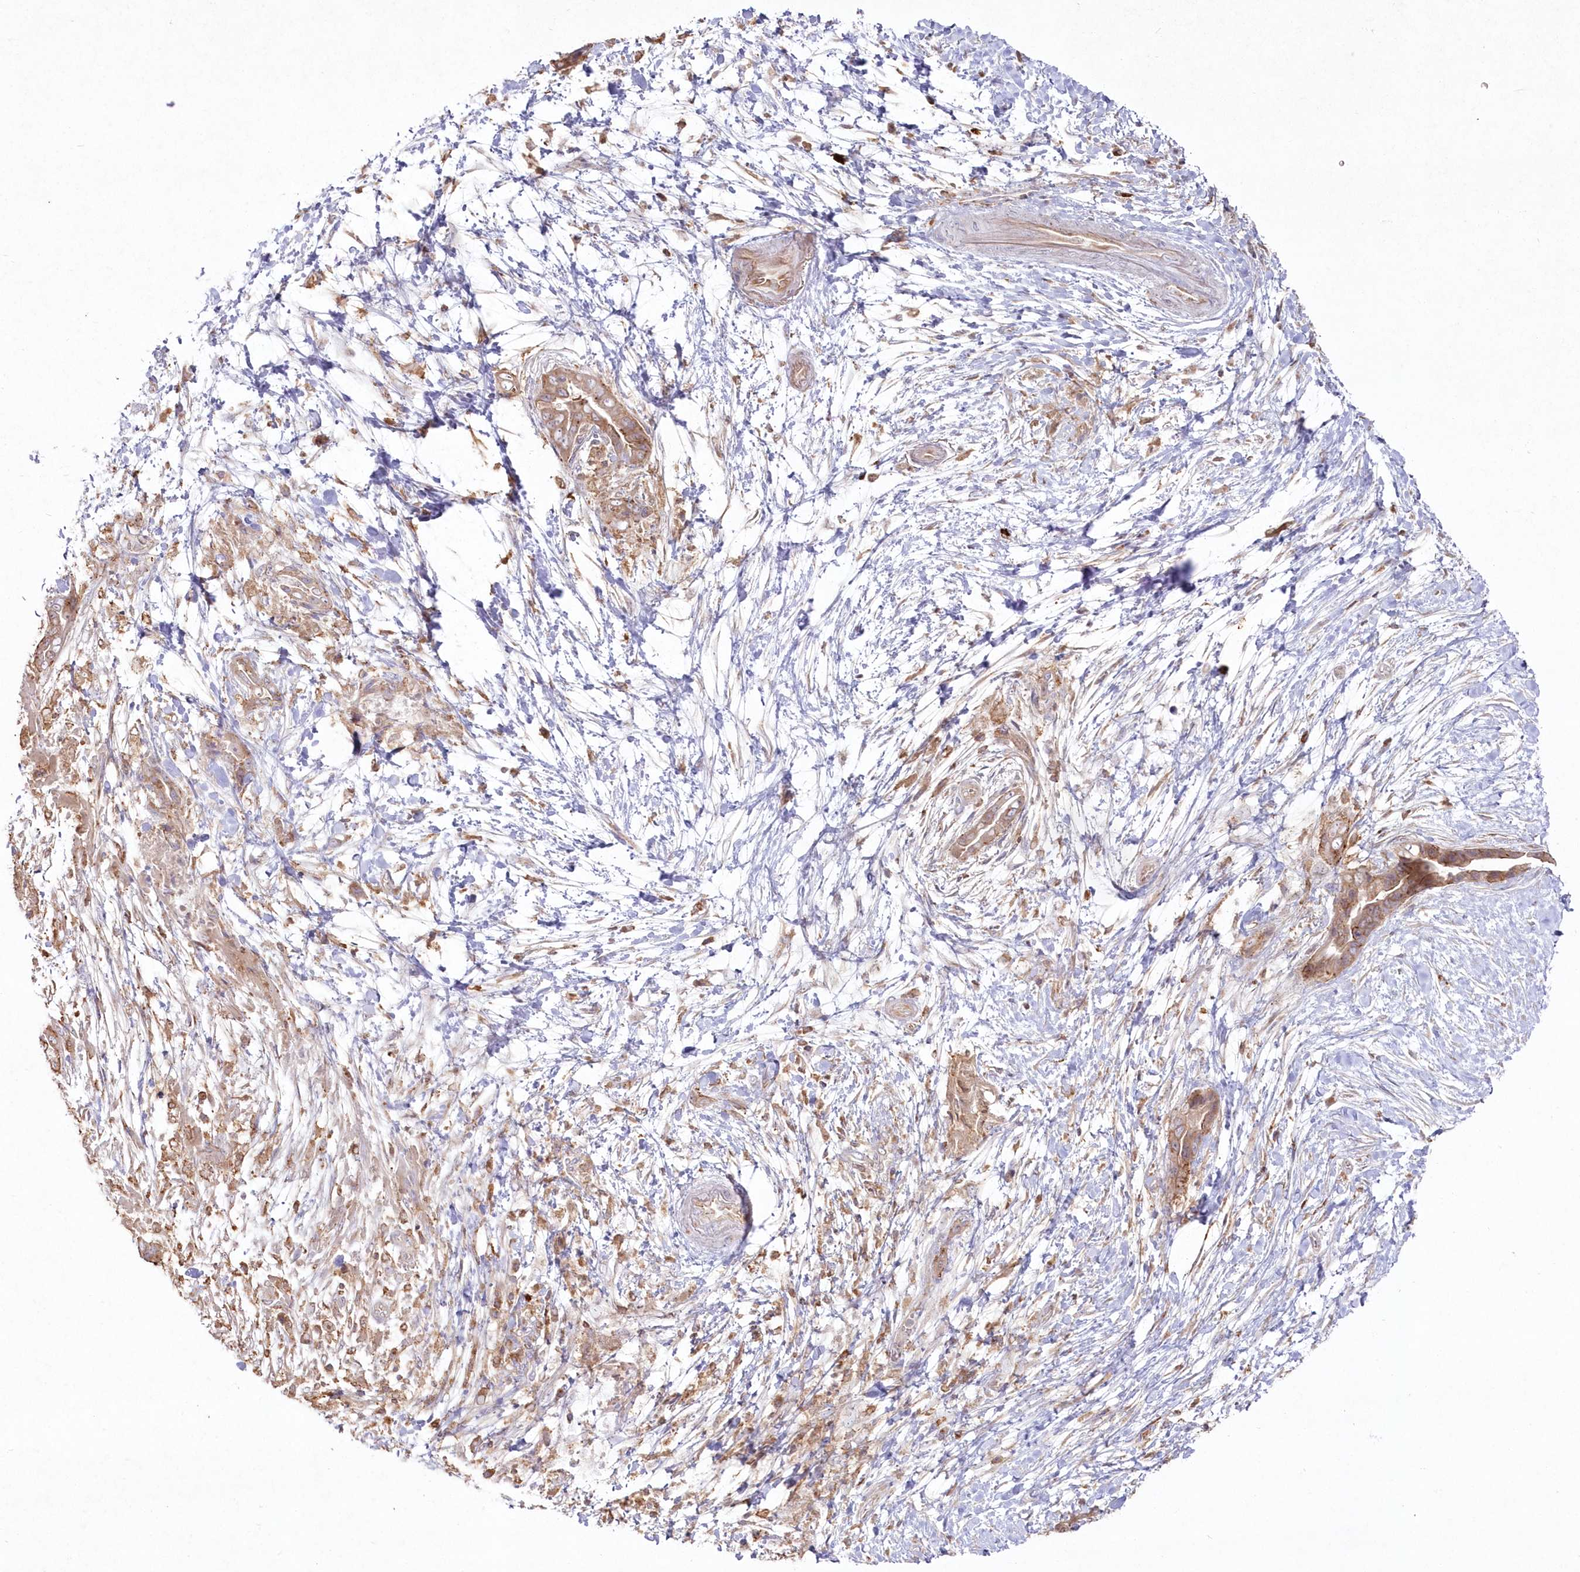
{"staining": {"intensity": "moderate", "quantity": ">75%", "location": "cytoplasmic/membranous"}, "tissue": "pancreatic cancer", "cell_type": "Tumor cells", "image_type": "cancer", "snomed": [{"axis": "morphology", "description": "Adenocarcinoma, NOS"}, {"axis": "topography", "description": "Pancreas"}], "caption": "Immunohistochemical staining of human pancreatic adenocarcinoma shows moderate cytoplasmic/membranous protein expression in approximately >75% of tumor cells.", "gene": "ARSB", "patient": {"sex": "male", "age": 75}}